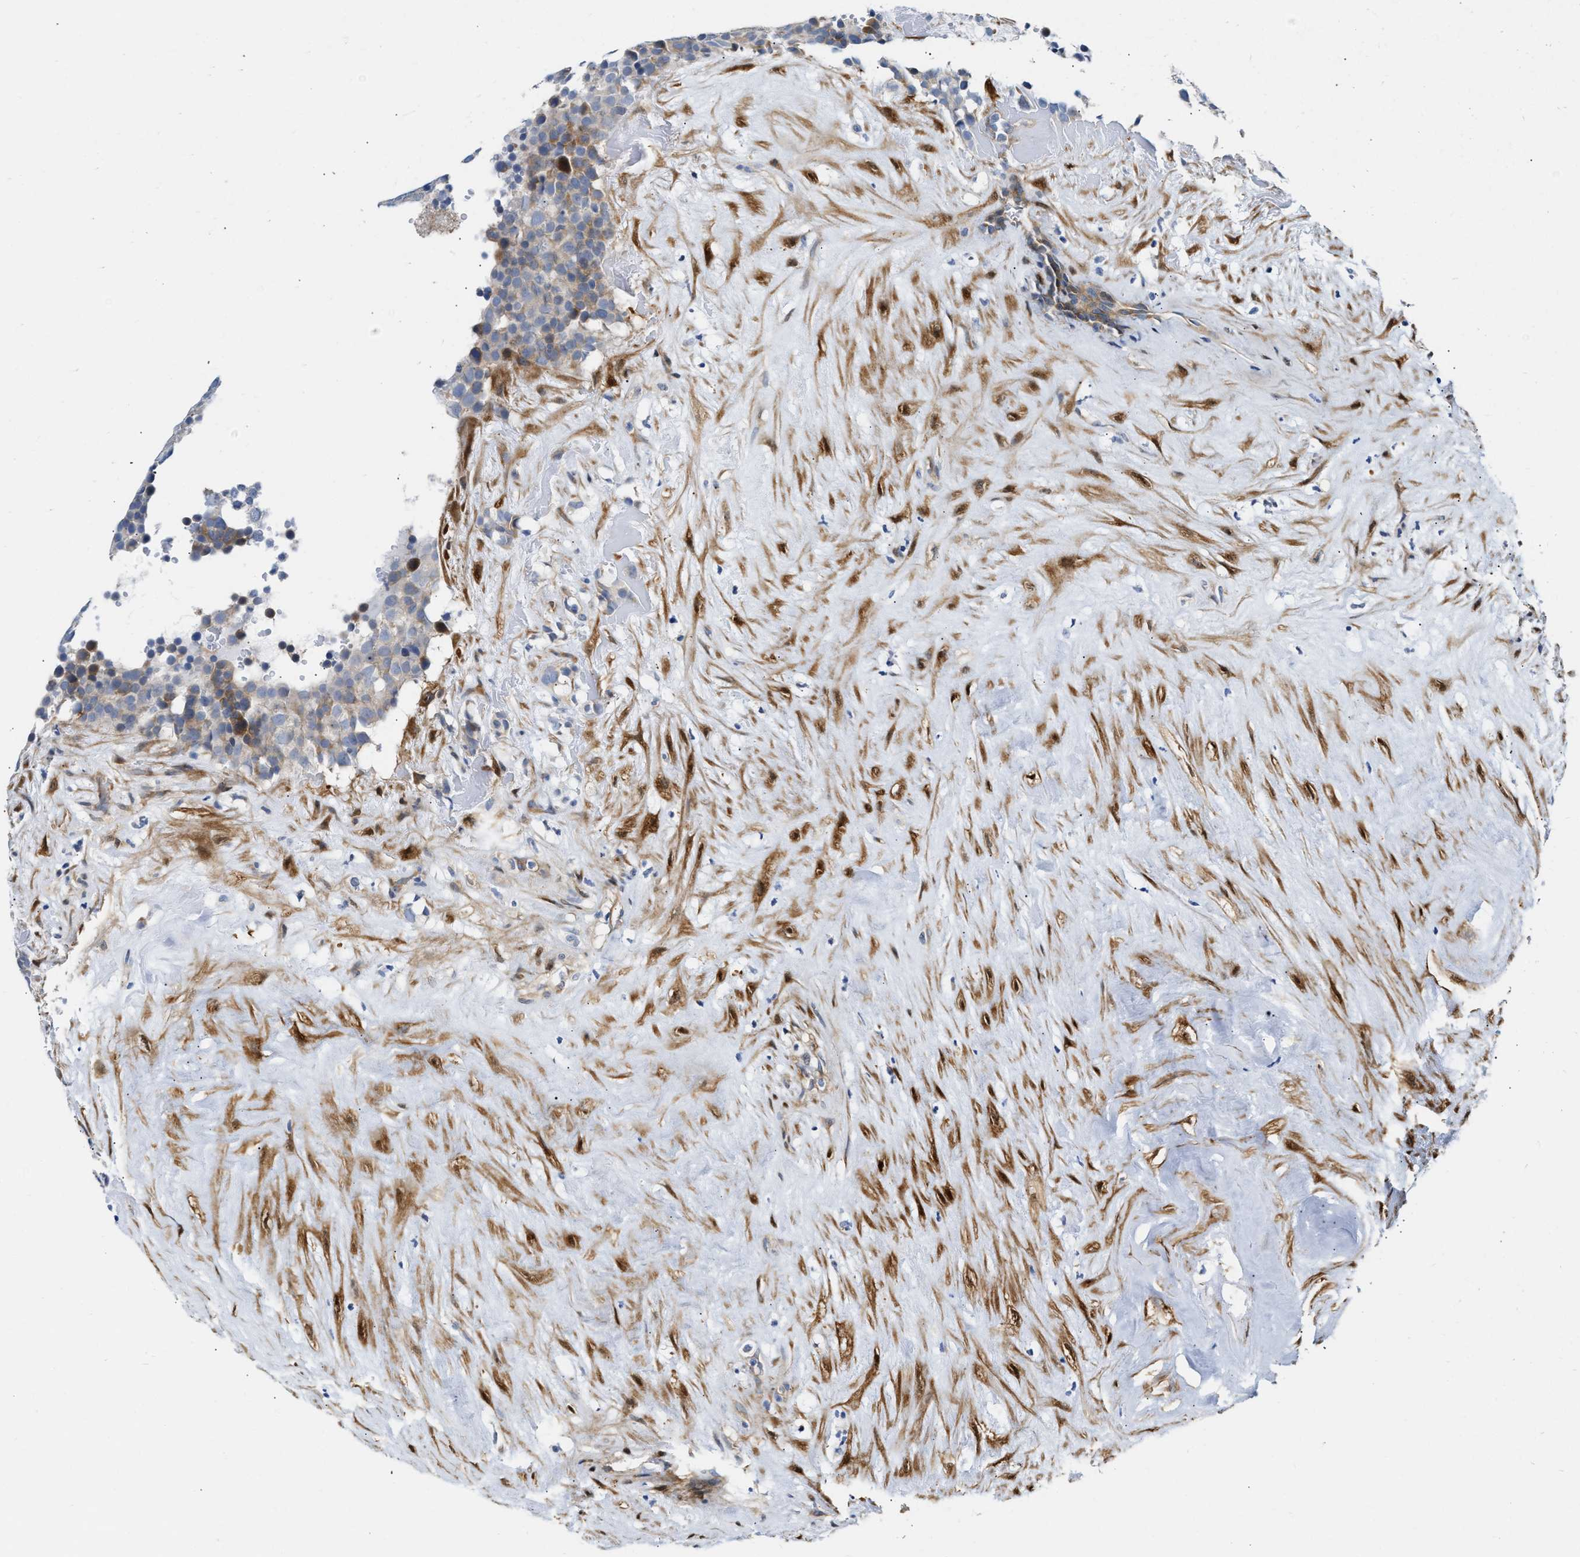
{"staining": {"intensity": "weak", "quantity": "<25%", "location": "cytoplasmic/membranous"}, "tissue": "testis cancer", "cell_type": "Tumor cells", "image_type": "cancer", "snomed": [{"axis": "morphology", "description": "Seminoma, NOS"}, {"axis": "topography", "description": "Testis"}], "caption": "Tumor cells are negative for protein expression in human testis cancer (seminoma).", "gene": "FHL1", "patient": {"sex": "male", "age": 71}}